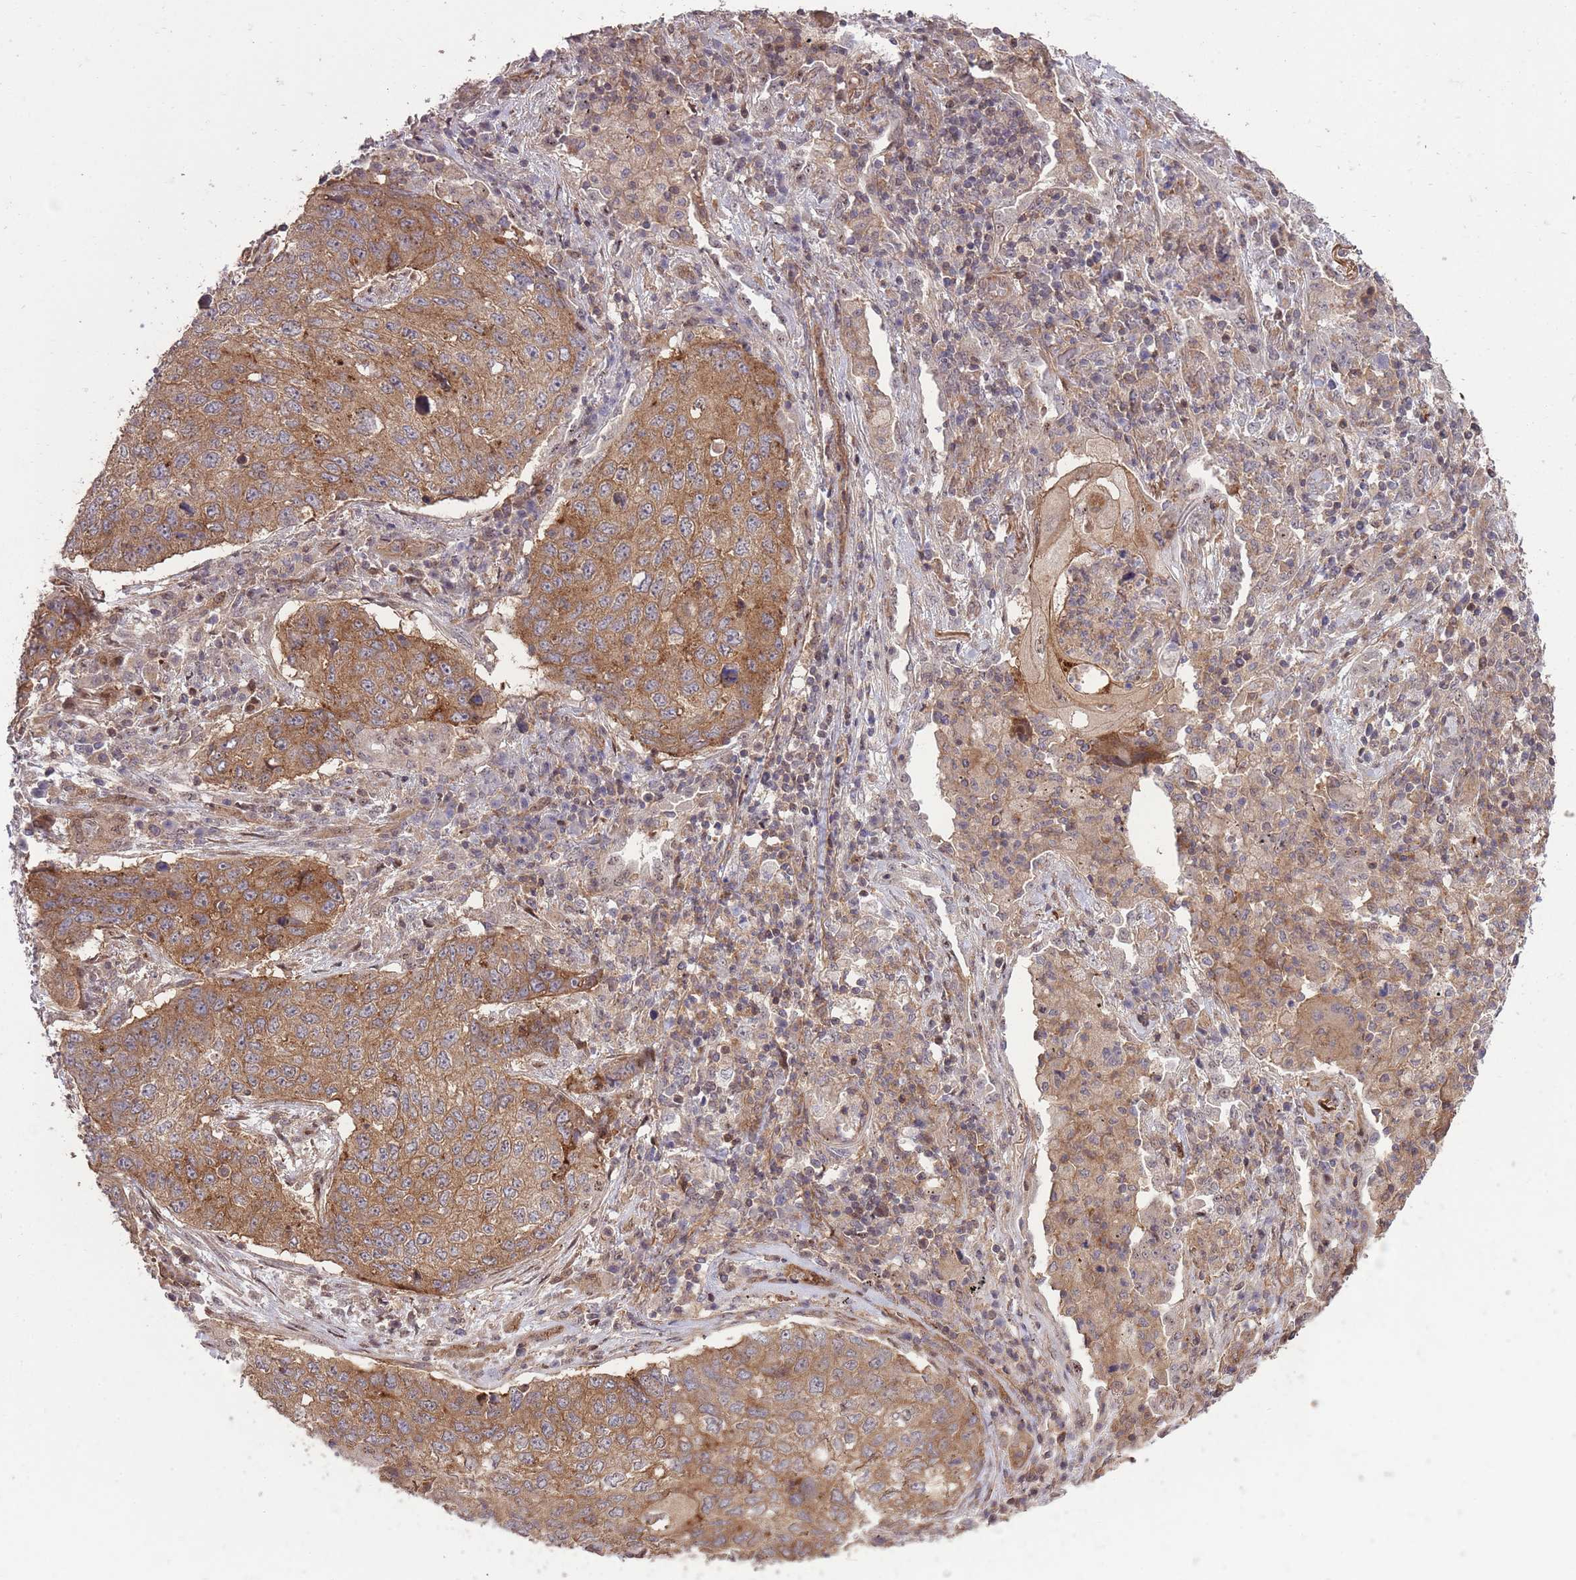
{"staining": {"intensity": "moderate", "quantity": ">75%", "location": "cytoplasmic/membranous"}, "tissue": "lung cancer", "cell_type": "Tumor cells", "image_type": "cancer", "snomed": [{"axis": "morphology", "description": "Squamous cell carcinoma, NOS"}, {"axis": "topography", "description": "Lung"}], "caption": "A histopathology image of squamous cell carcinoma (lung) stained for a protein exhibits moderate cytoplasmic/membranous brown staining in tumor cells. The staining is performed using DAB (3,3'-diaminobenzidine) brown chromogen to label protein expression. The nuclei are counter-stained blue using hematoxylin.", "gene": "PLD1", "patient": {"sex": "female", "age": 63}}